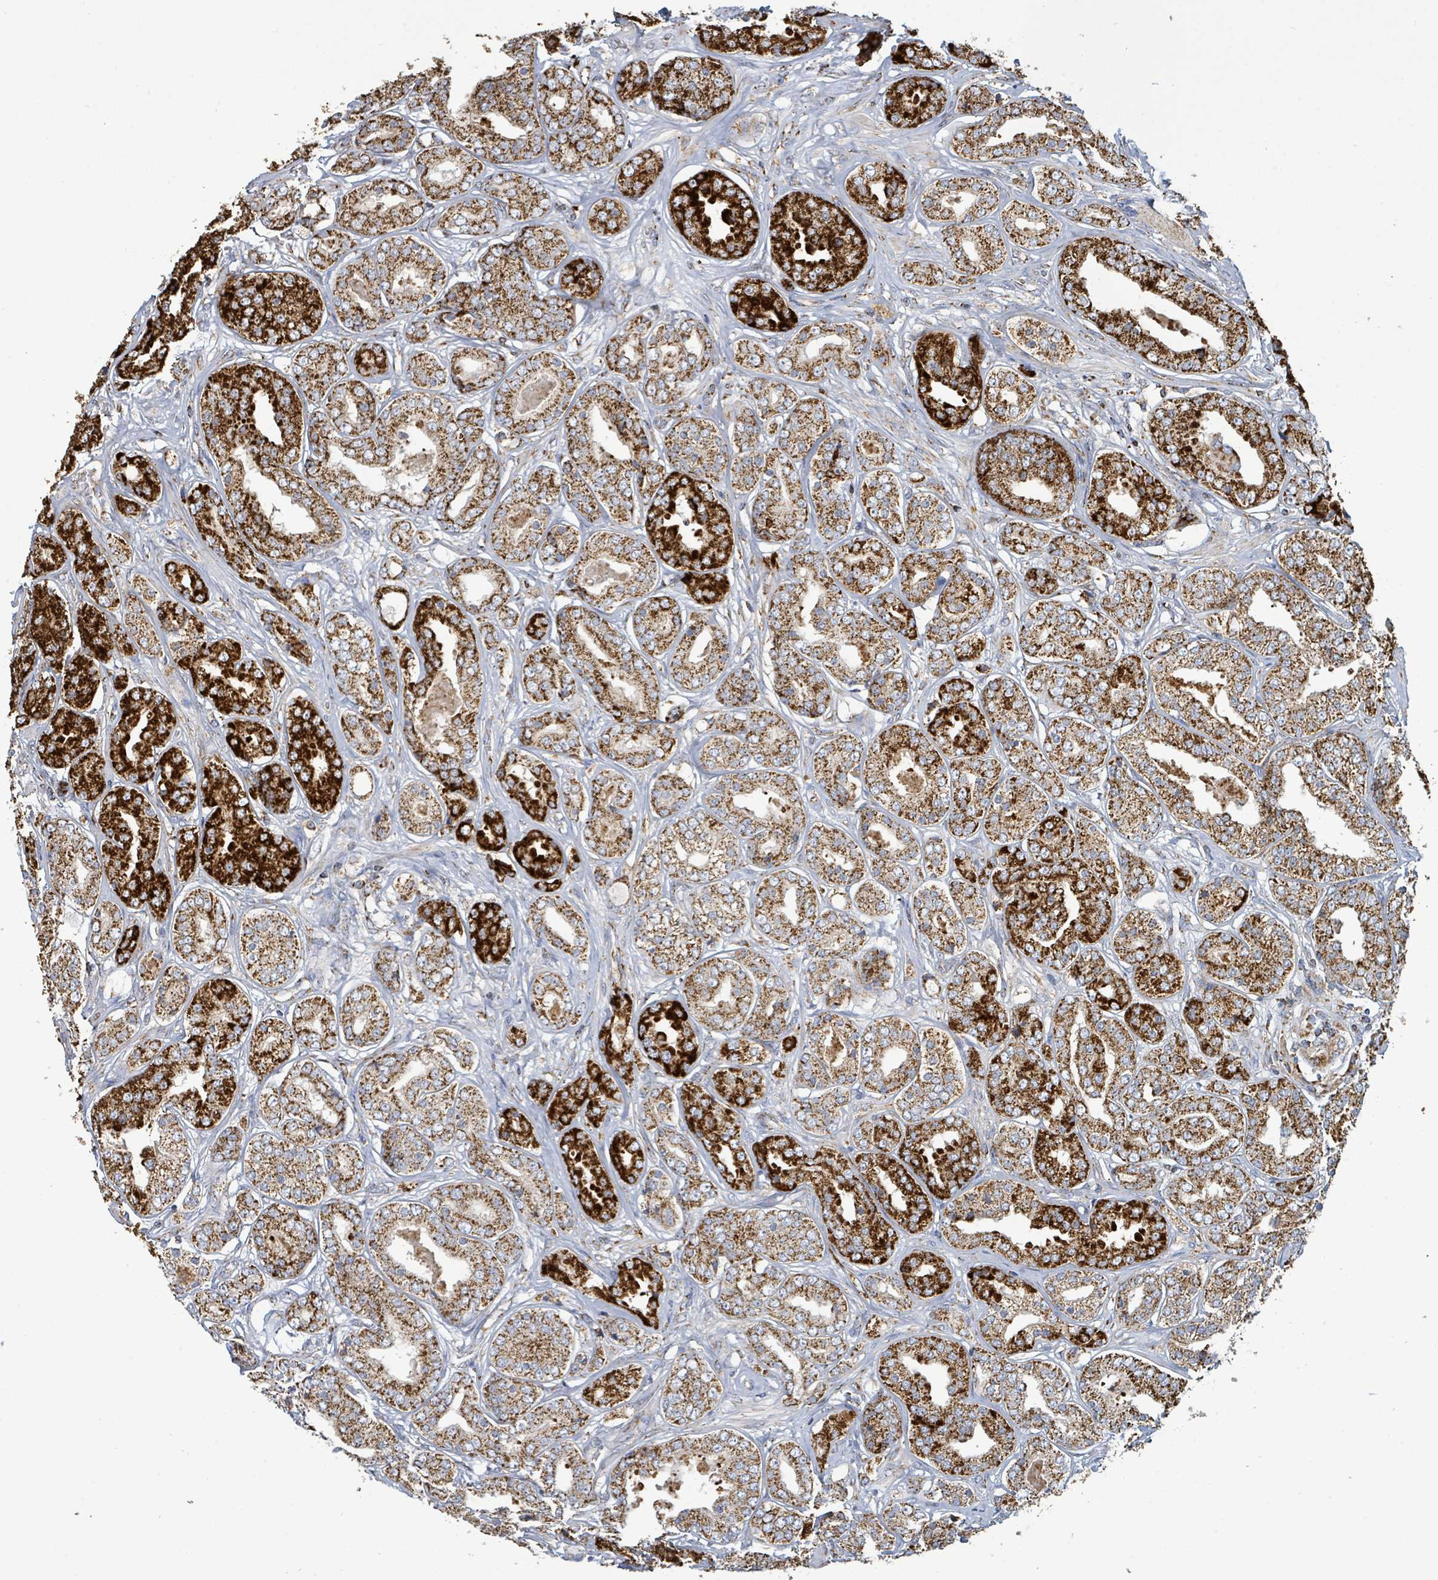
{"staining": {"intensity": "strong", "quantity": ">75%", "location": "cytoplasmic/membranous"}, "tissue": "prostate cancer", "cell_type": "Tumor cells", "image_type": "cancer", "snomed": [{"axis": "morphology", "description": "Adenocarcinoma, High grade"}, {"axis": "topography", "description": "Prostate"}], "caption": "Prostate cancer (adenocarcinoma (high-grade)) stained with DAB (3,3'-diaminobenzidine) immunohistochemistry displays high levels of strong cytoplasmic/membranous staining in about >75% of tumor cells.", "gene": "SUCLG2", "patient": {"sex": "male", "age": 63}}